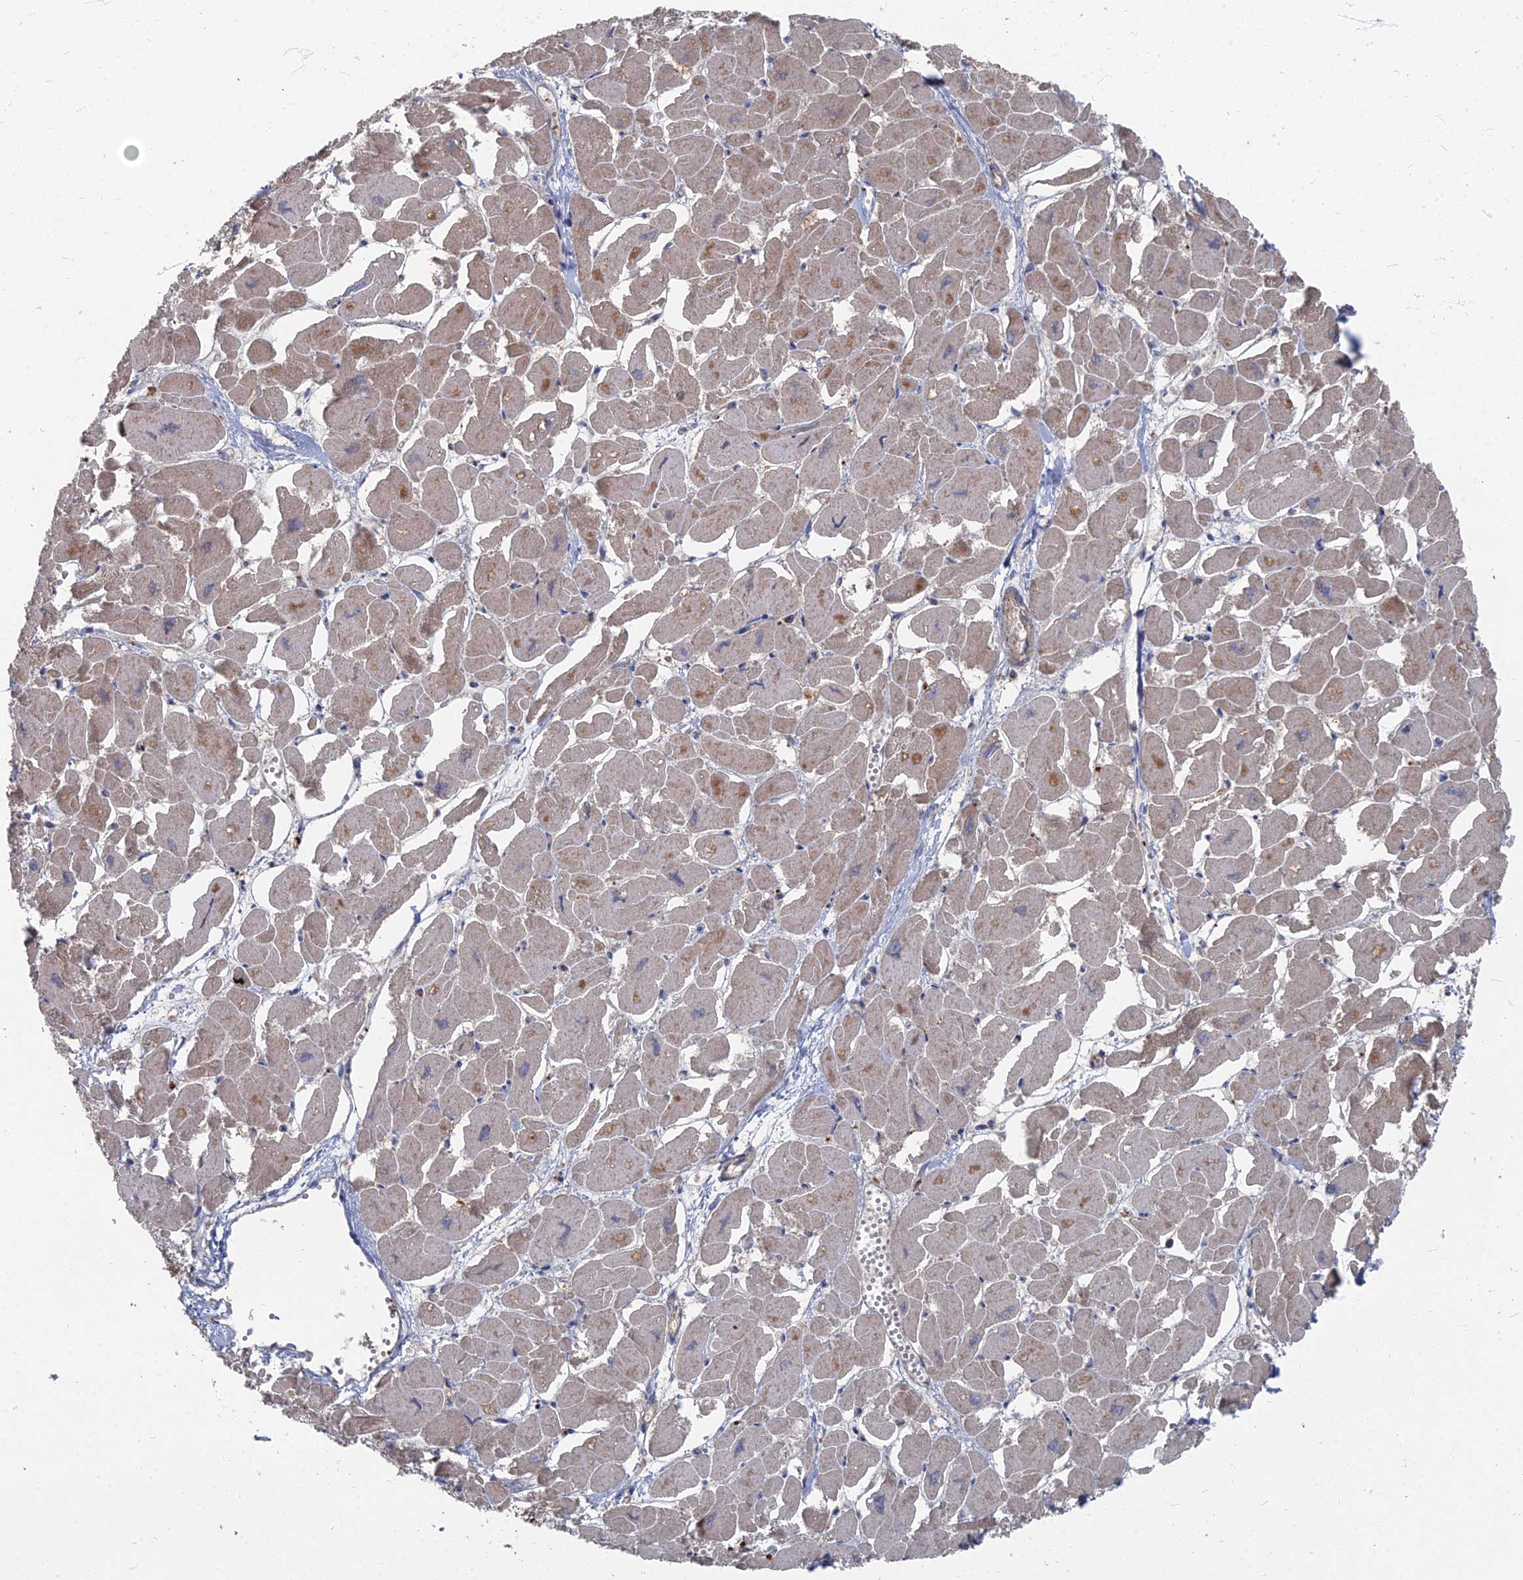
{"staining": {"intensity": "moderate", "quantity": "25%-75%", "location": "cytoplasmic/membranous"}, "tissue": "heart muscle", "cell_type": "Cardiomyocytes", "image_type": "normal", "snomed": [{"axis": "morphology", "description": "Normal tissue, NOS"}, {"axis": "topography", "description": "Heart"}], "caption": "A brown stain labels moderate cytoplasmic/membranous expression of a protein in cardiomyocytes of unremarkable human heart muscle.", "gene": "PPCDC", "patient": {"sex": "male", "age": 54}}